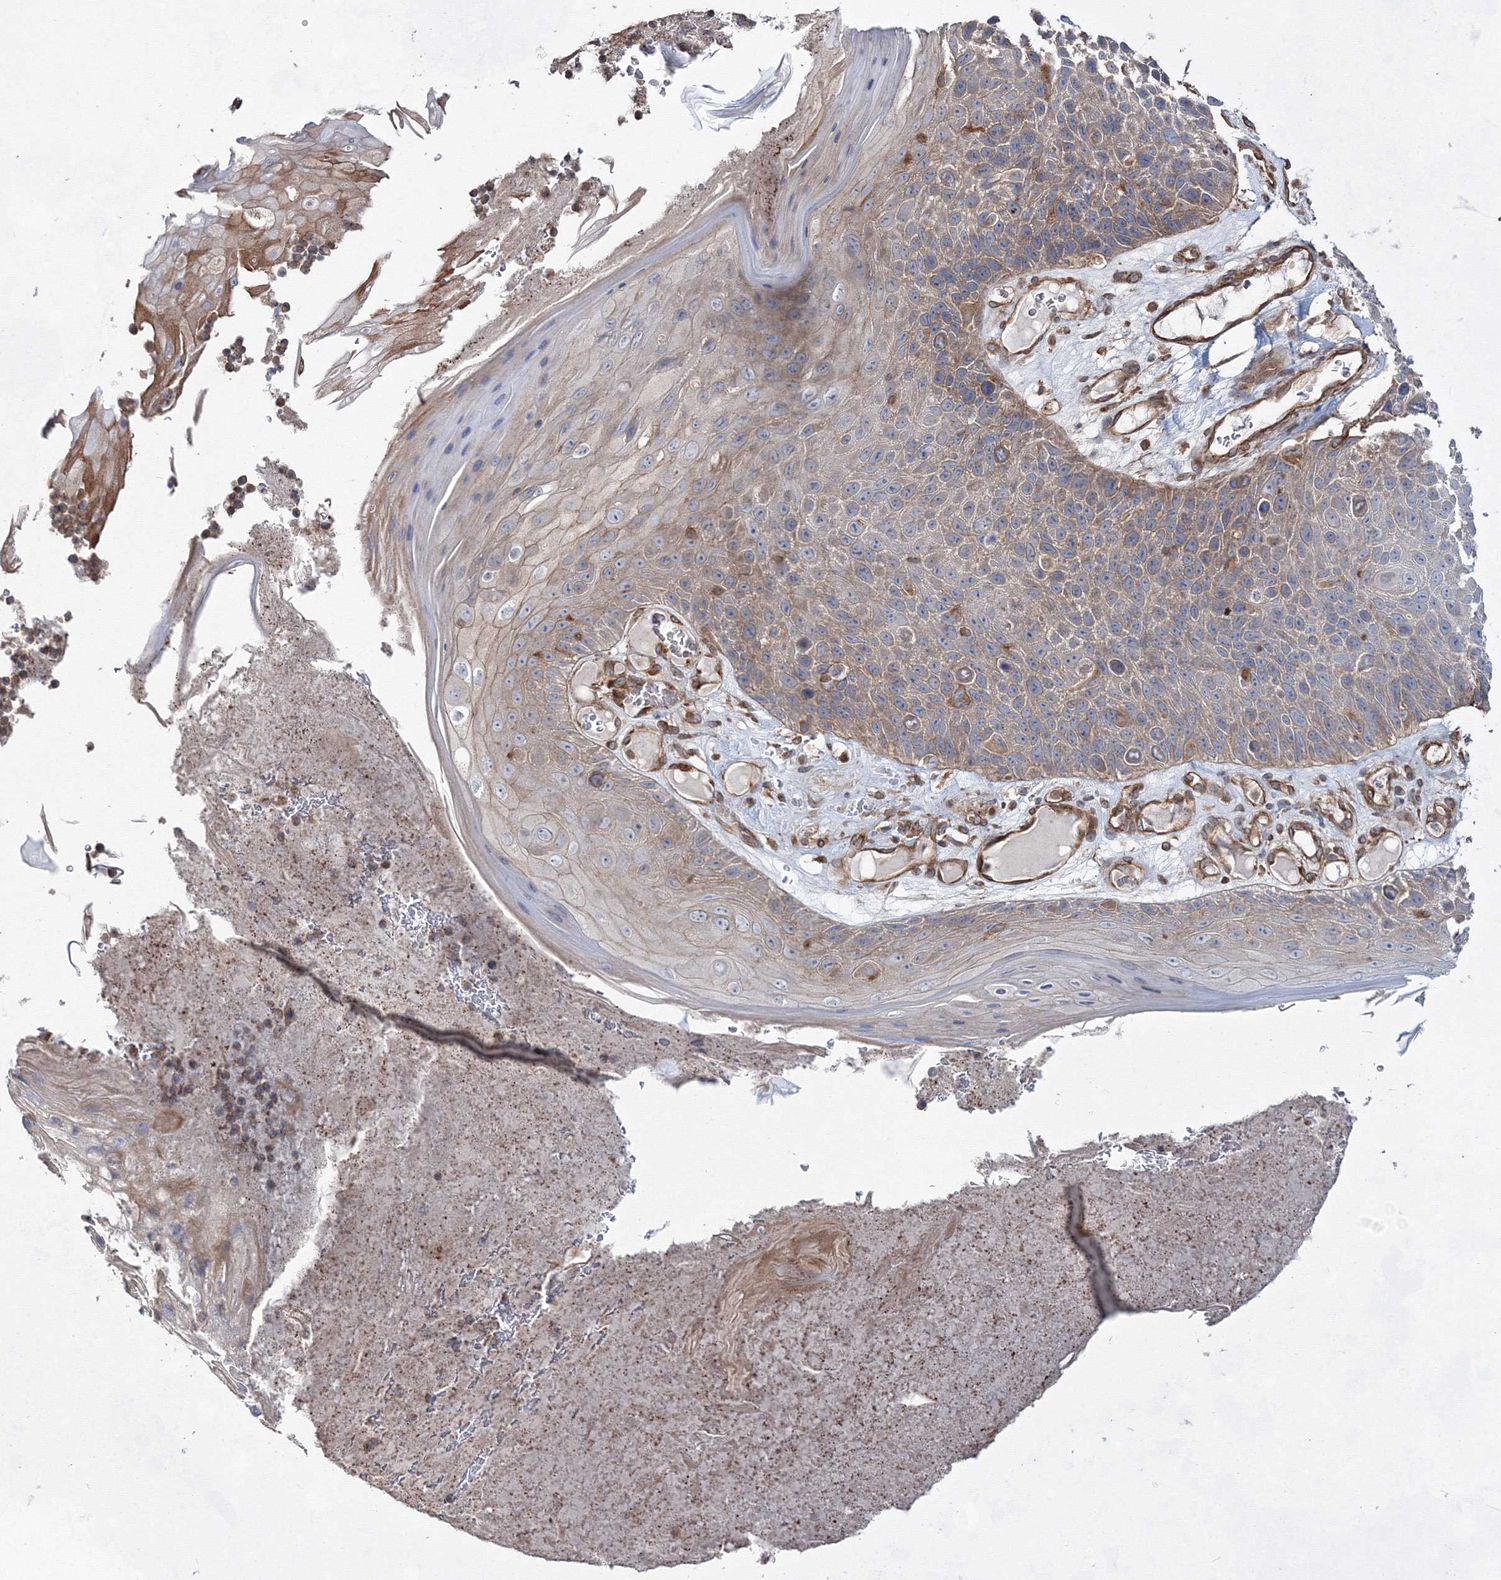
{"staining": {"intensity": "weak", "quantity": "<25%", "location": "cytoplasmic/membranous"}, "tissue": "skin cancer", "cell_type": "Tumor cells", "image_type": "cancer", "snomed": [{"axis": "morphology", "description": "Squamous cell carcinoma, NOS"}, {"axis": "topography", "description": "Skin"}], "caption": "Human skin cancer (squamous cell carcinoma) stained for a protein using immunohistochemistry demonstrates no staining in tumor cells.", "gene": "EXOC6", "patient": {"sex": "female", "age": 88}}